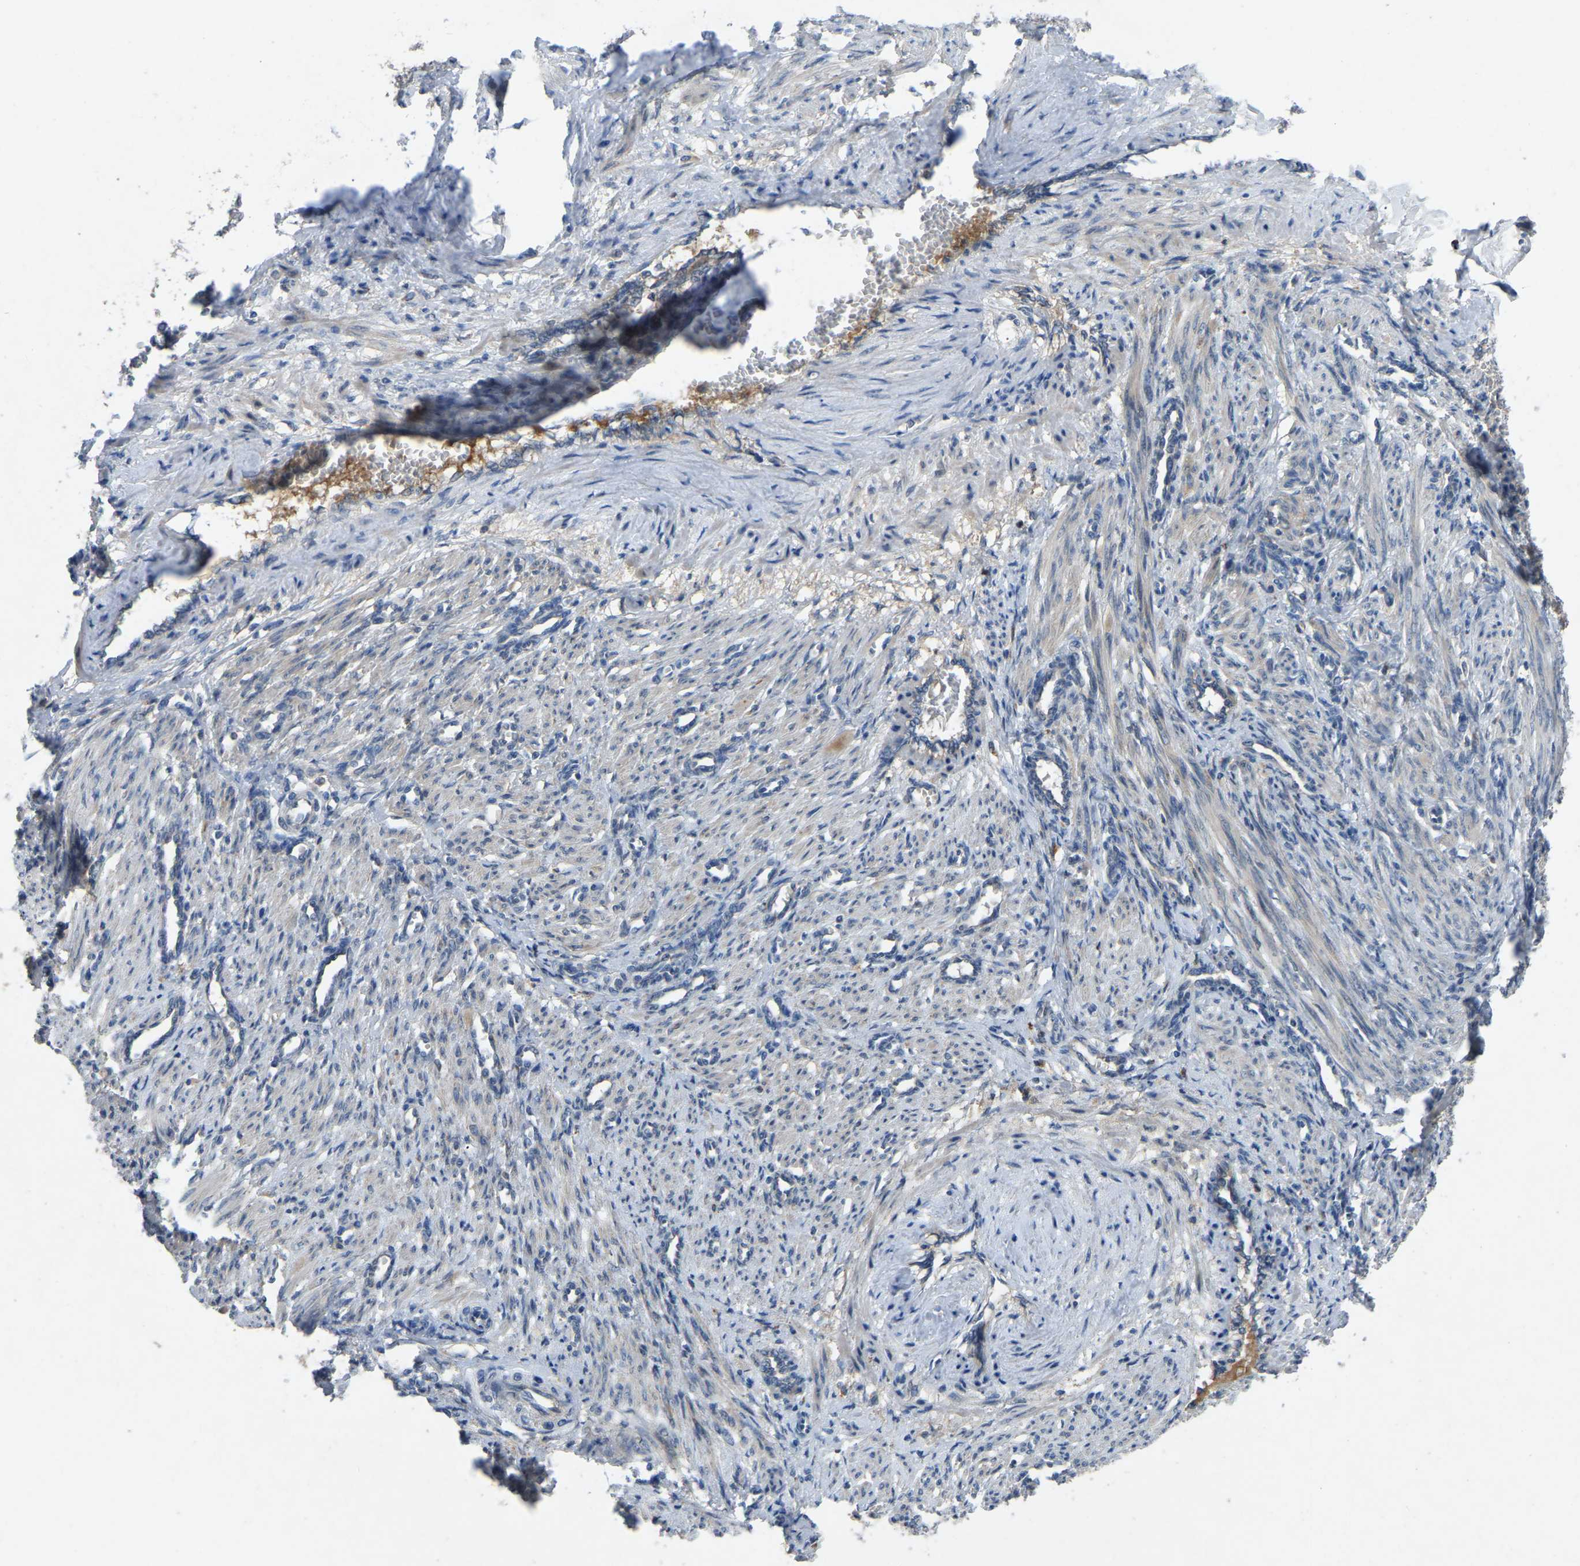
{"staining": {"intensity": "negative", "quantity": "none", "location": "none"}, "tissue": "smooth muscle", "cell_type": "Smooth muscle cells", "image_type": "normal", "snomed": [{"axis": "morphology", "description": "Normal tissue, NOS"}, {"axis": "topography", "description": "Endometrium"}], "caption": "Immunohistochemistry (IHC) image of unremarkable smooth muscle: smooth muscle stained with DAB (3,3'-diaminobenzidine) shows no significant protein staining in smooth muscle cells.", "gene": "FHIT", "patient": {"sex": "female", "age": 33}}